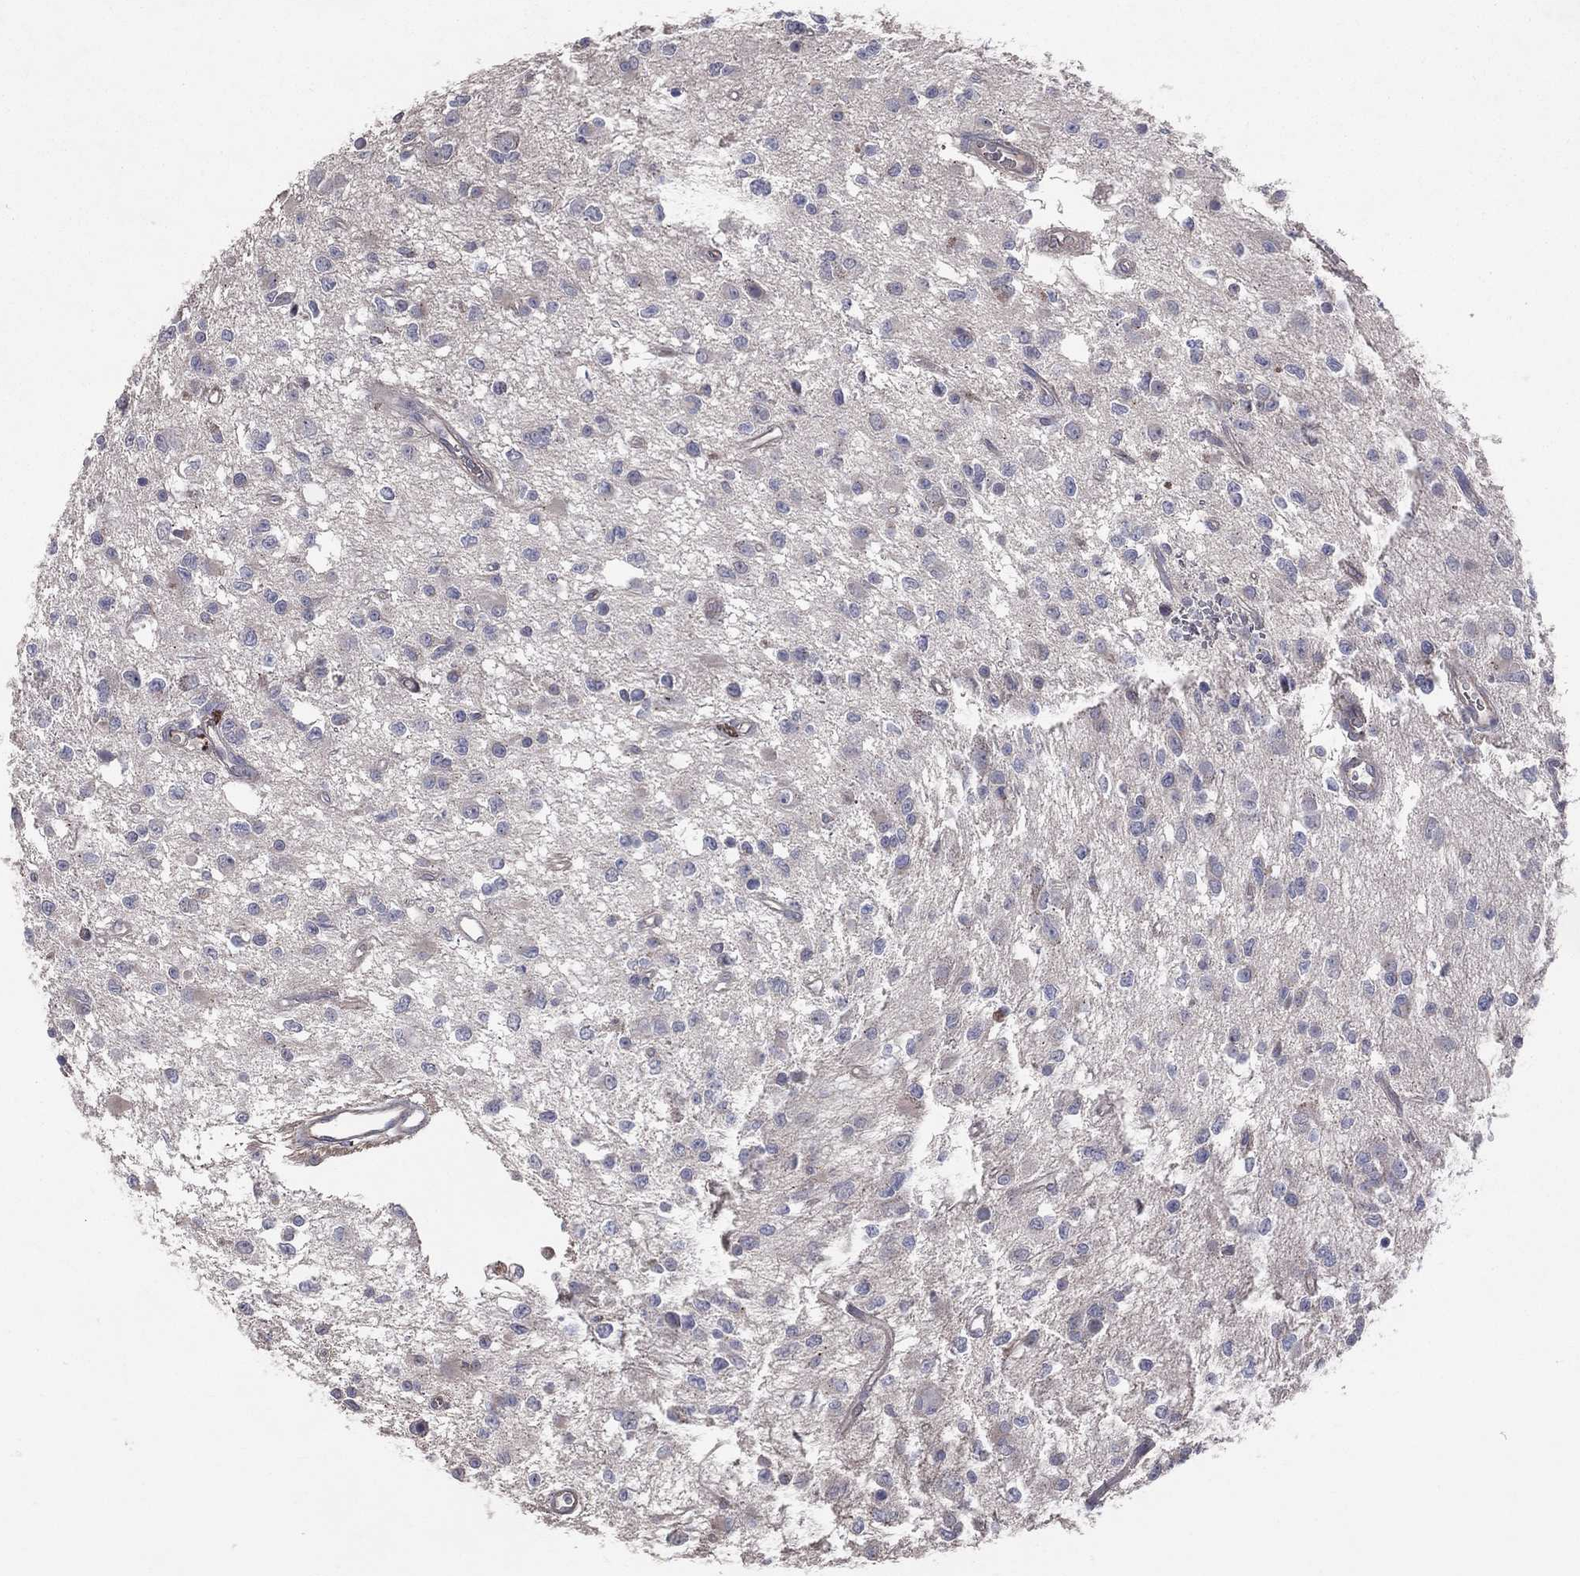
{"staining": {"intensity": "negative", "quantity": "none", "location": "none"}, "tissue": "glioma", "cell_type": "Tumor cells", "image_type": "cancer", "snomed": [{"axis": "morphology", "description": "Glioma, malignant, Low grade"}, {"axis": "topography", "description": "Brain"}], "caption": "Tumor cells show no significant positivity in low-grade glioma (malignant).", "gene": "DNAH7", "patient": {"sex": "female", "age": 45}}